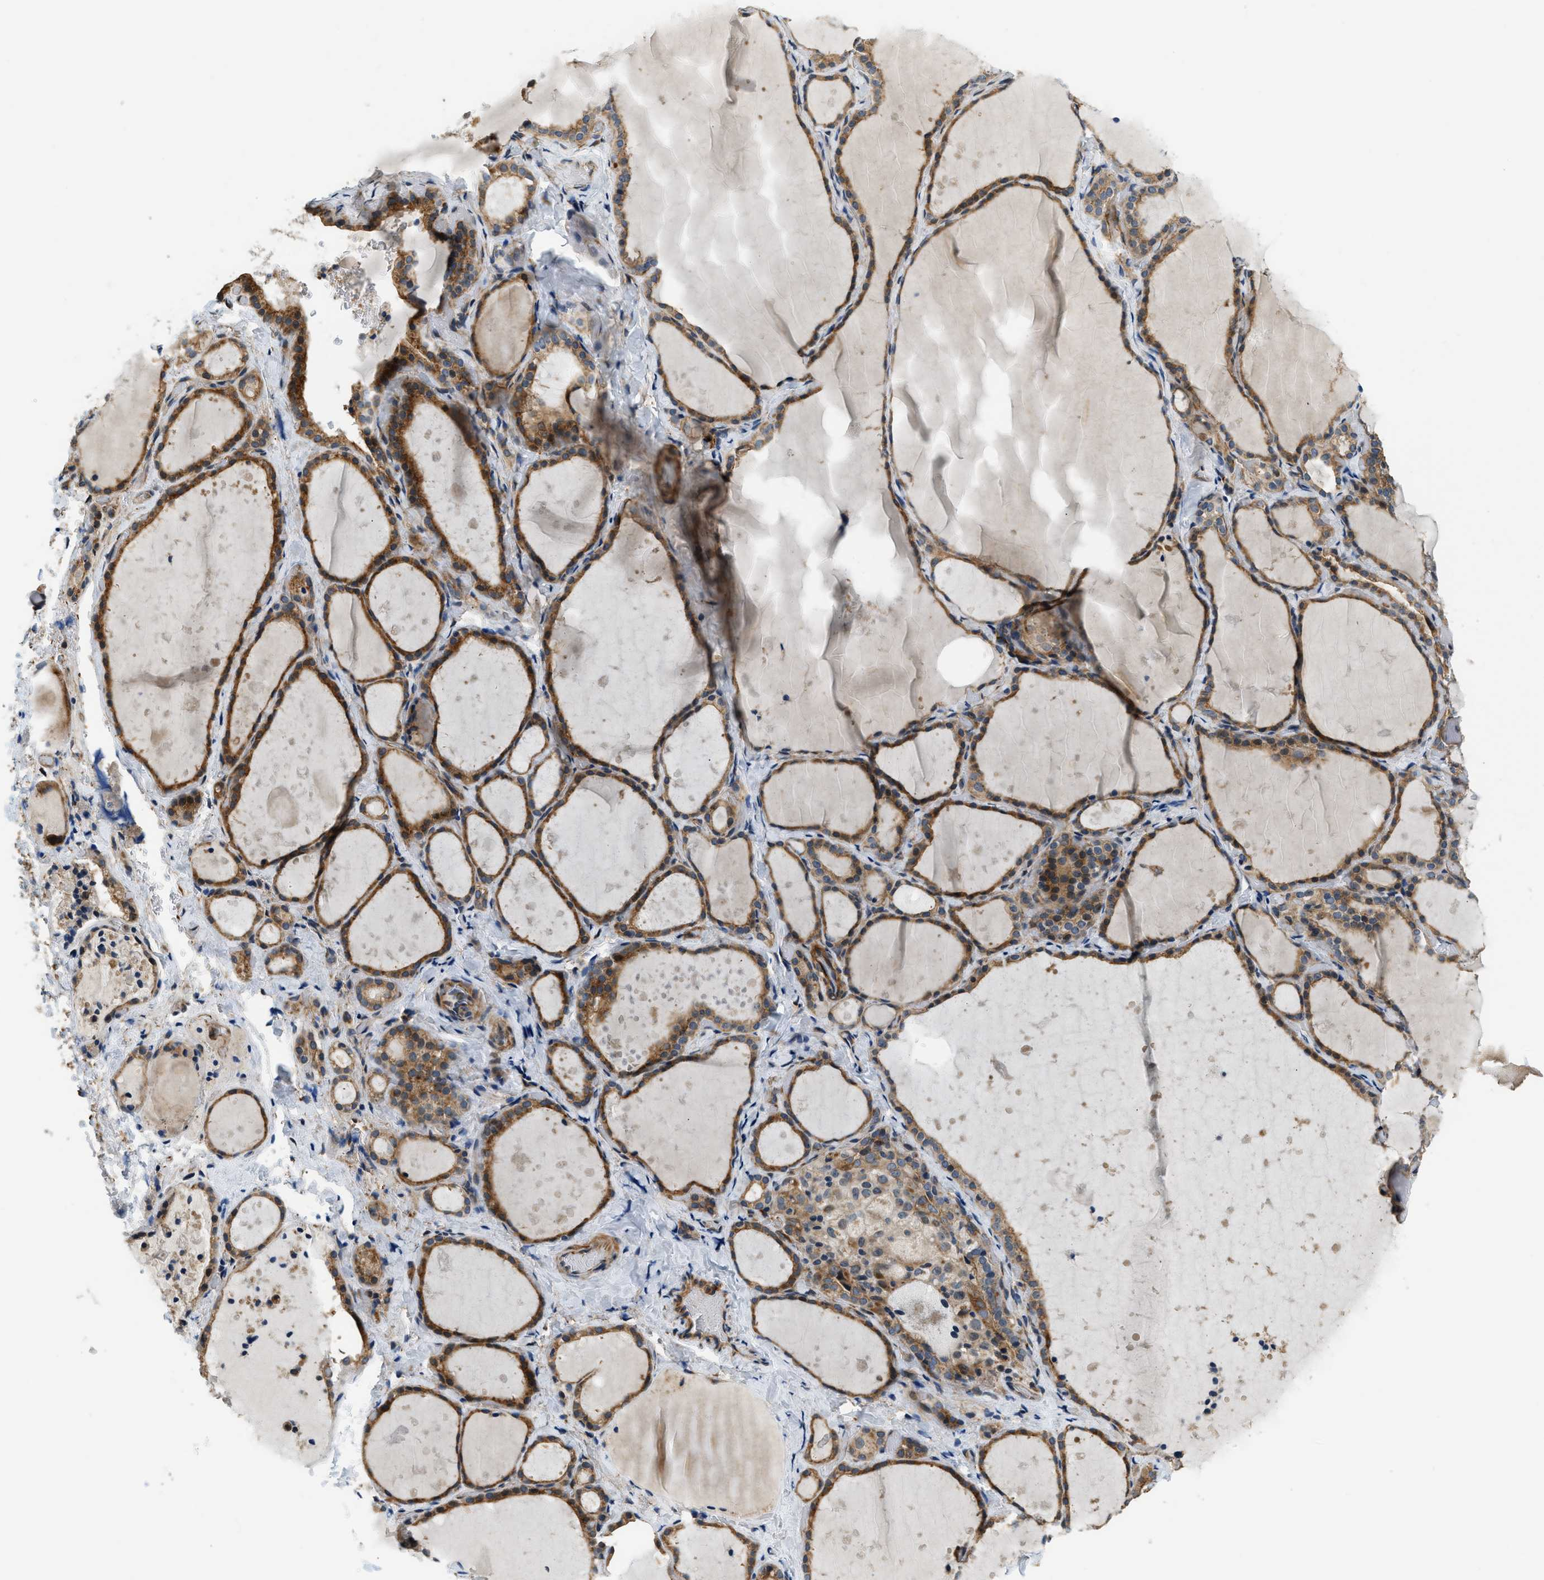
{"staining": {"intensity": "moderate", "quantity": ">75%", "location": "cytoplasmic/membranous"}, "tissue": "thyroid gland", "cell_type": "Glandular cells", "image_type": "normal", "snomed": [{"axis": "morphology", "description": "Normal tissue, NOS"}, {"axis": "topography", "description": "Thyroid gland"}], "caption": "Glandular cells demonstrate medium levels of moderate cytoplasmic/membranous expression in about >75% of cells in unremarkable thyroid gland.", "gene": "ALOX12", "patient": {"sex": "female", "age": 44}}